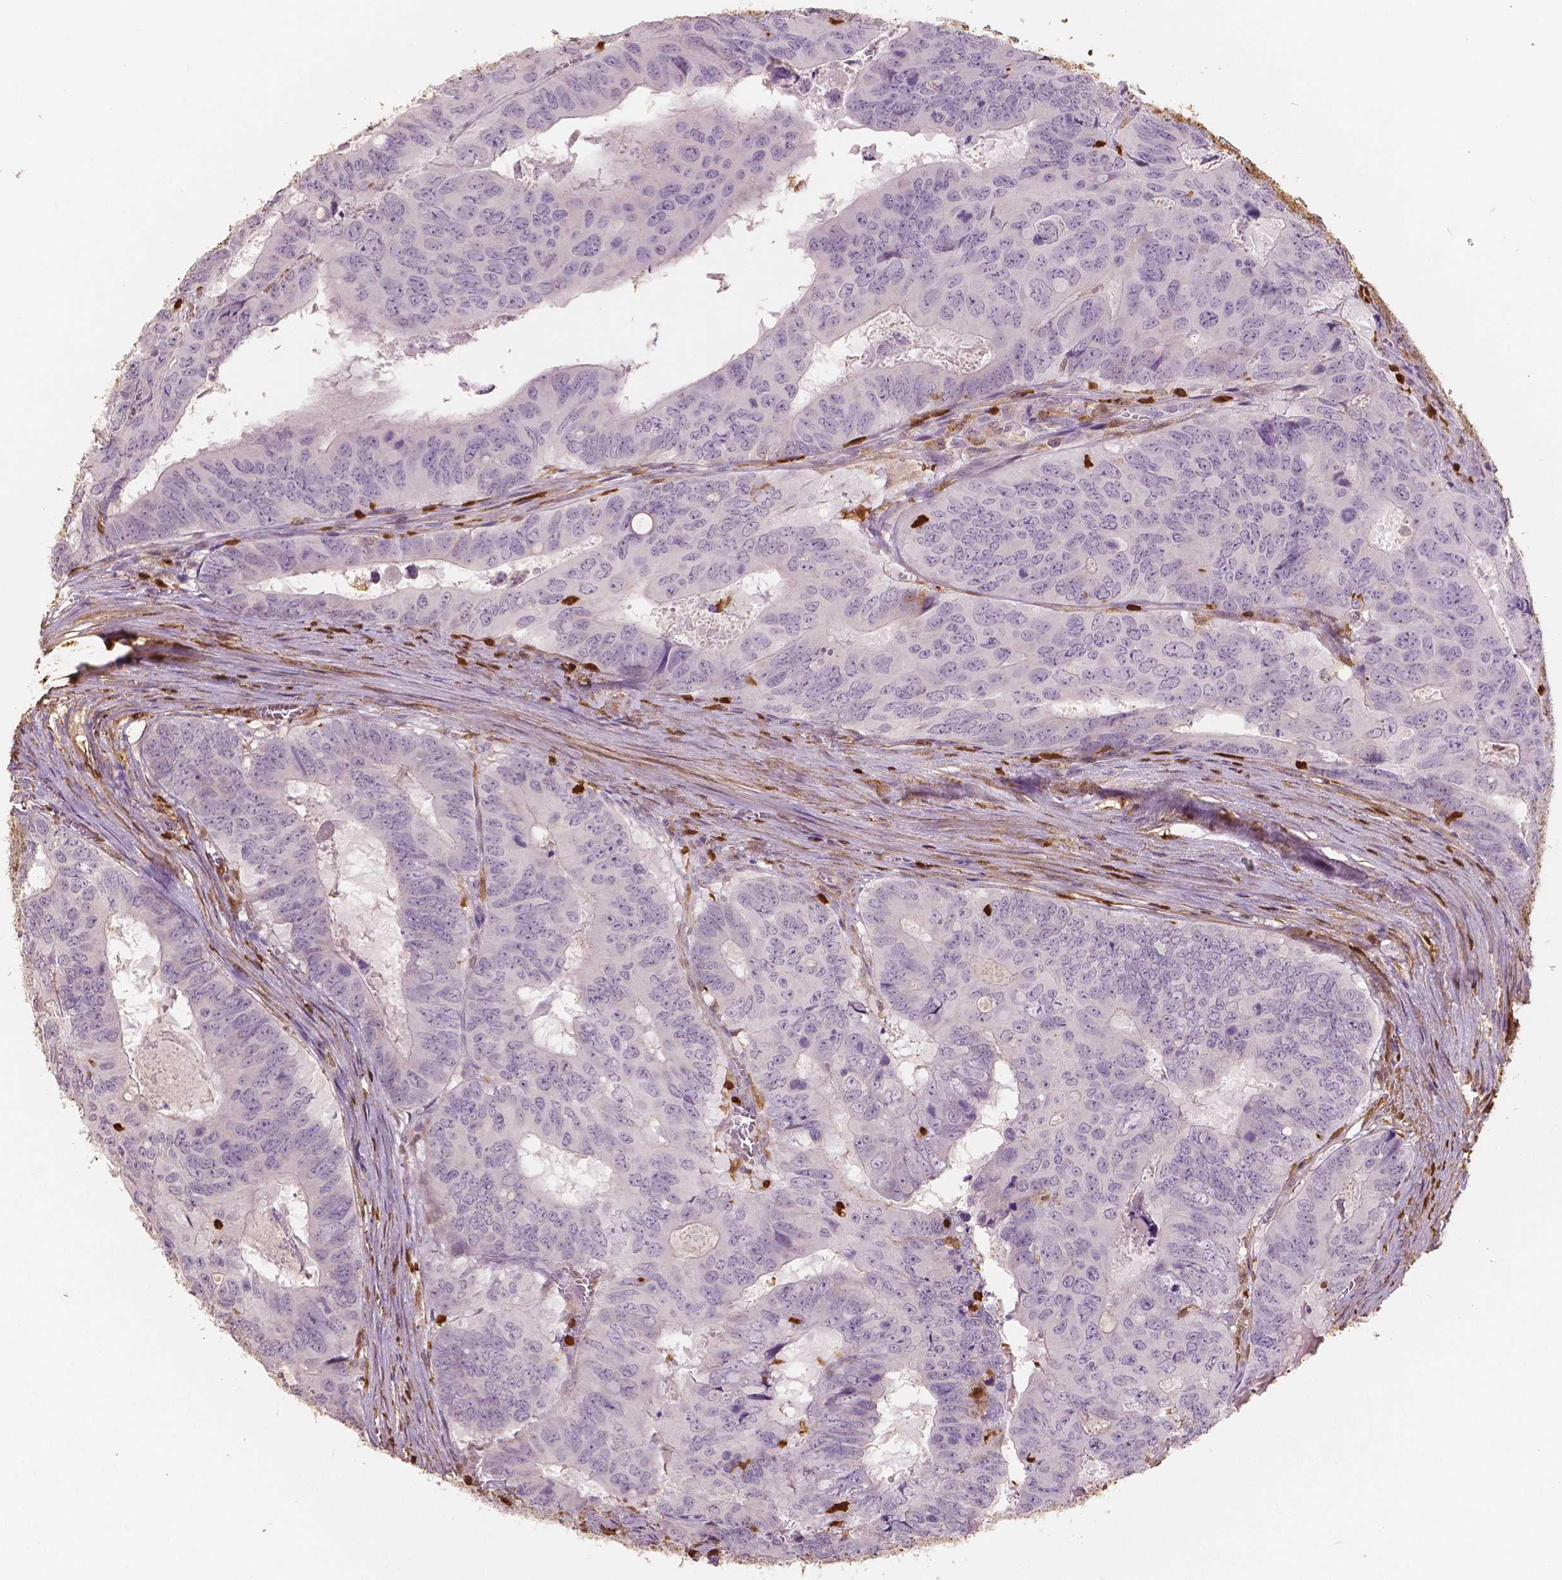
{"staining": {"intensity": "negative", "quantity": "none", "location": "none"}, "tissue": "colorectal cancer", "cell_type": "Tumor cells", "image_type": "cancer", "snomed": [{"axis": "morphology", "description": "Adenocarcinoma, NOS"}, {"axis": "topography", "description": "Colon"}], "caption": "Tumor cells show no significant protein positivity in colorectal cancer.", "gene": "S100A4", "patient": {"sex": "male", "age": 79}}